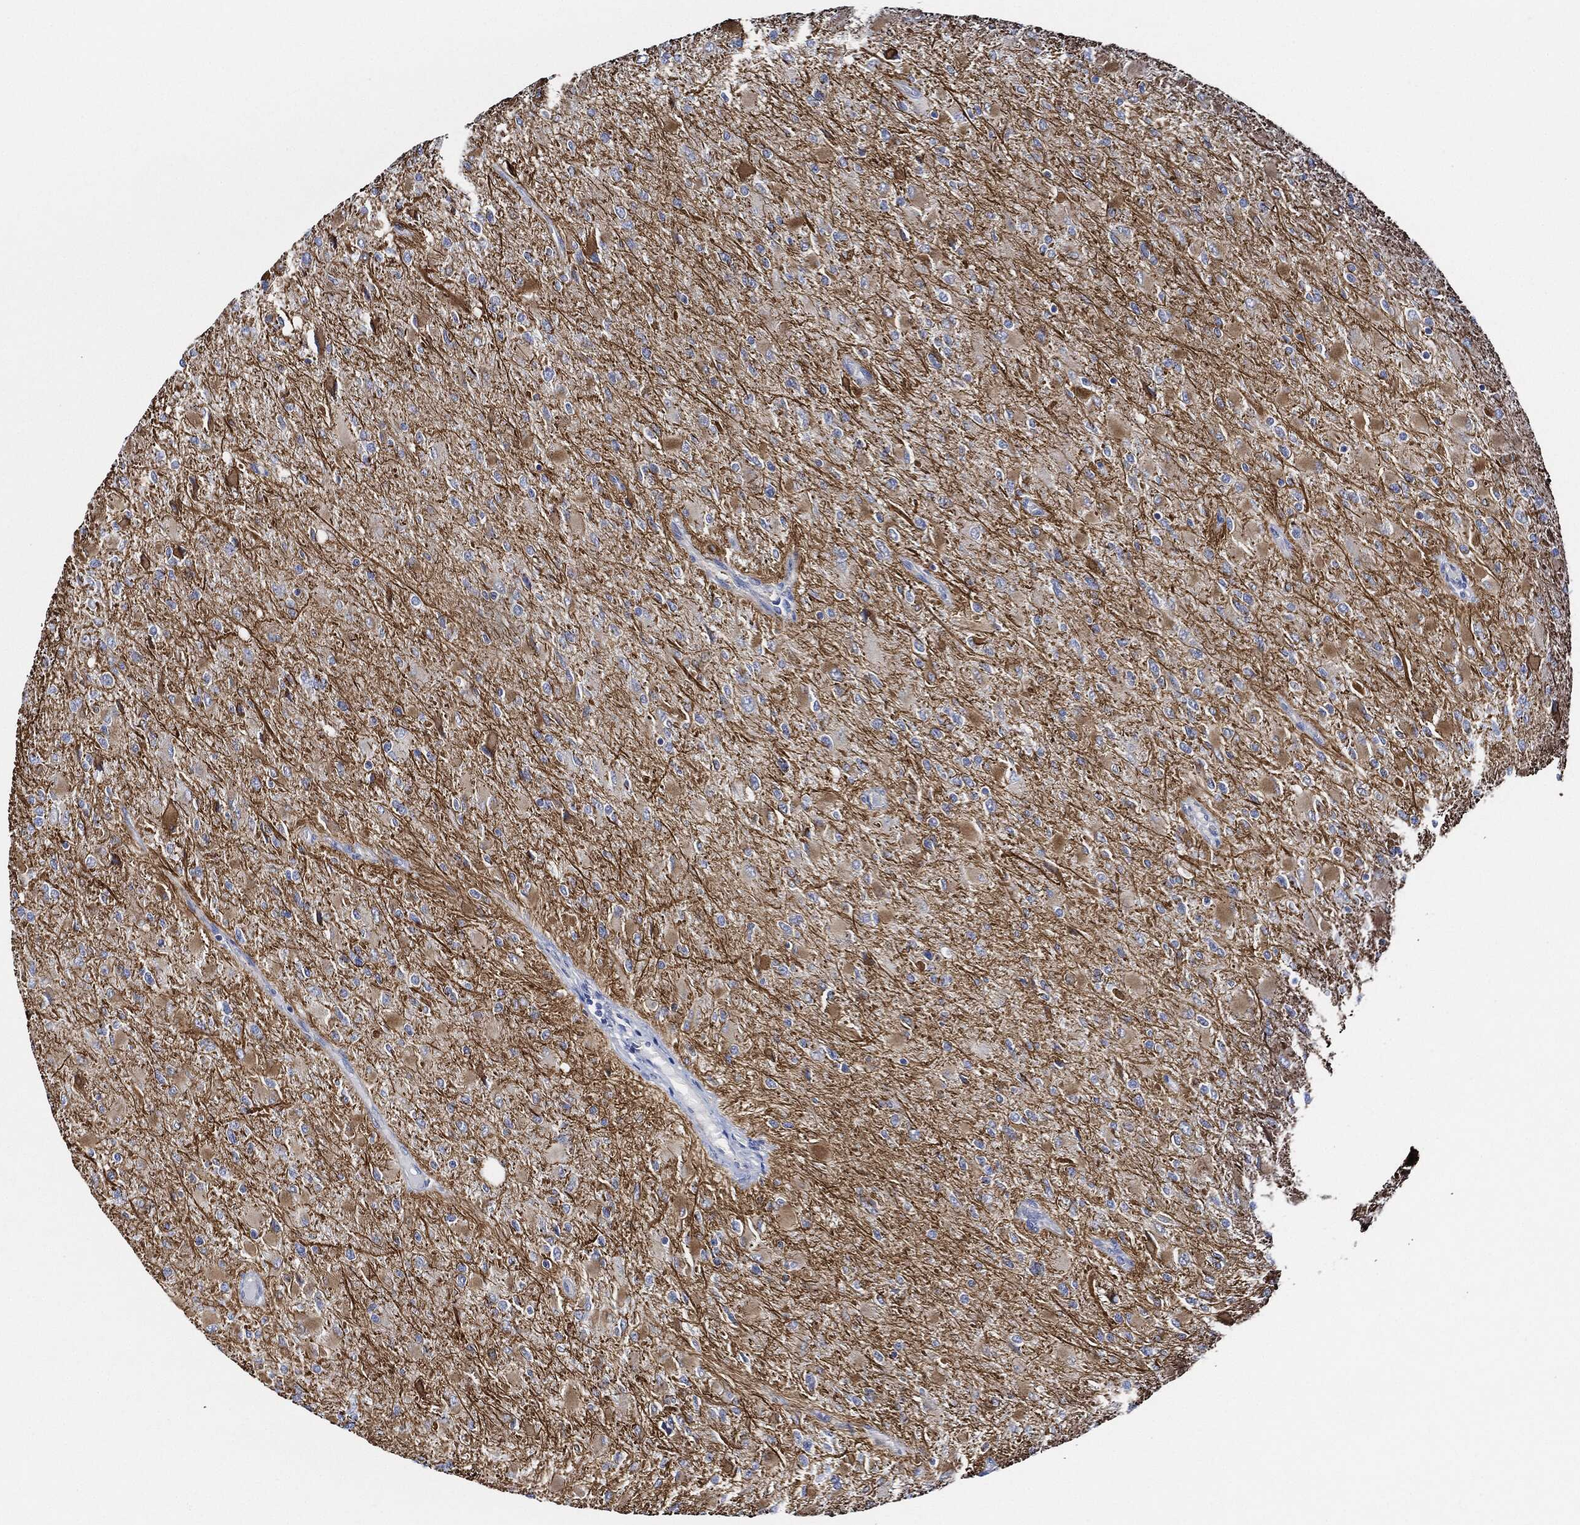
{"staining": {"intensity": "moderate", "quantity": "<25%", "location": "cytoplasmic/membranous"}, "tissue": "glioma", "cell_type": "Tumor cells", "image_type": "cancer", "snomed": [{"axis": "morphology", "description": "Glioma, malignant, High grade"}, {"axis": "topography", "description": "Cerebral cortex"}], "caption": "A histopathology image showing moderate cytoplasmic/membranous expression in about <25% of tumor cells in glioma, as visualized by brown immunohistochemical staining.", "gene": "THSD1", "patient": {"sex": "female", "age": 36}}